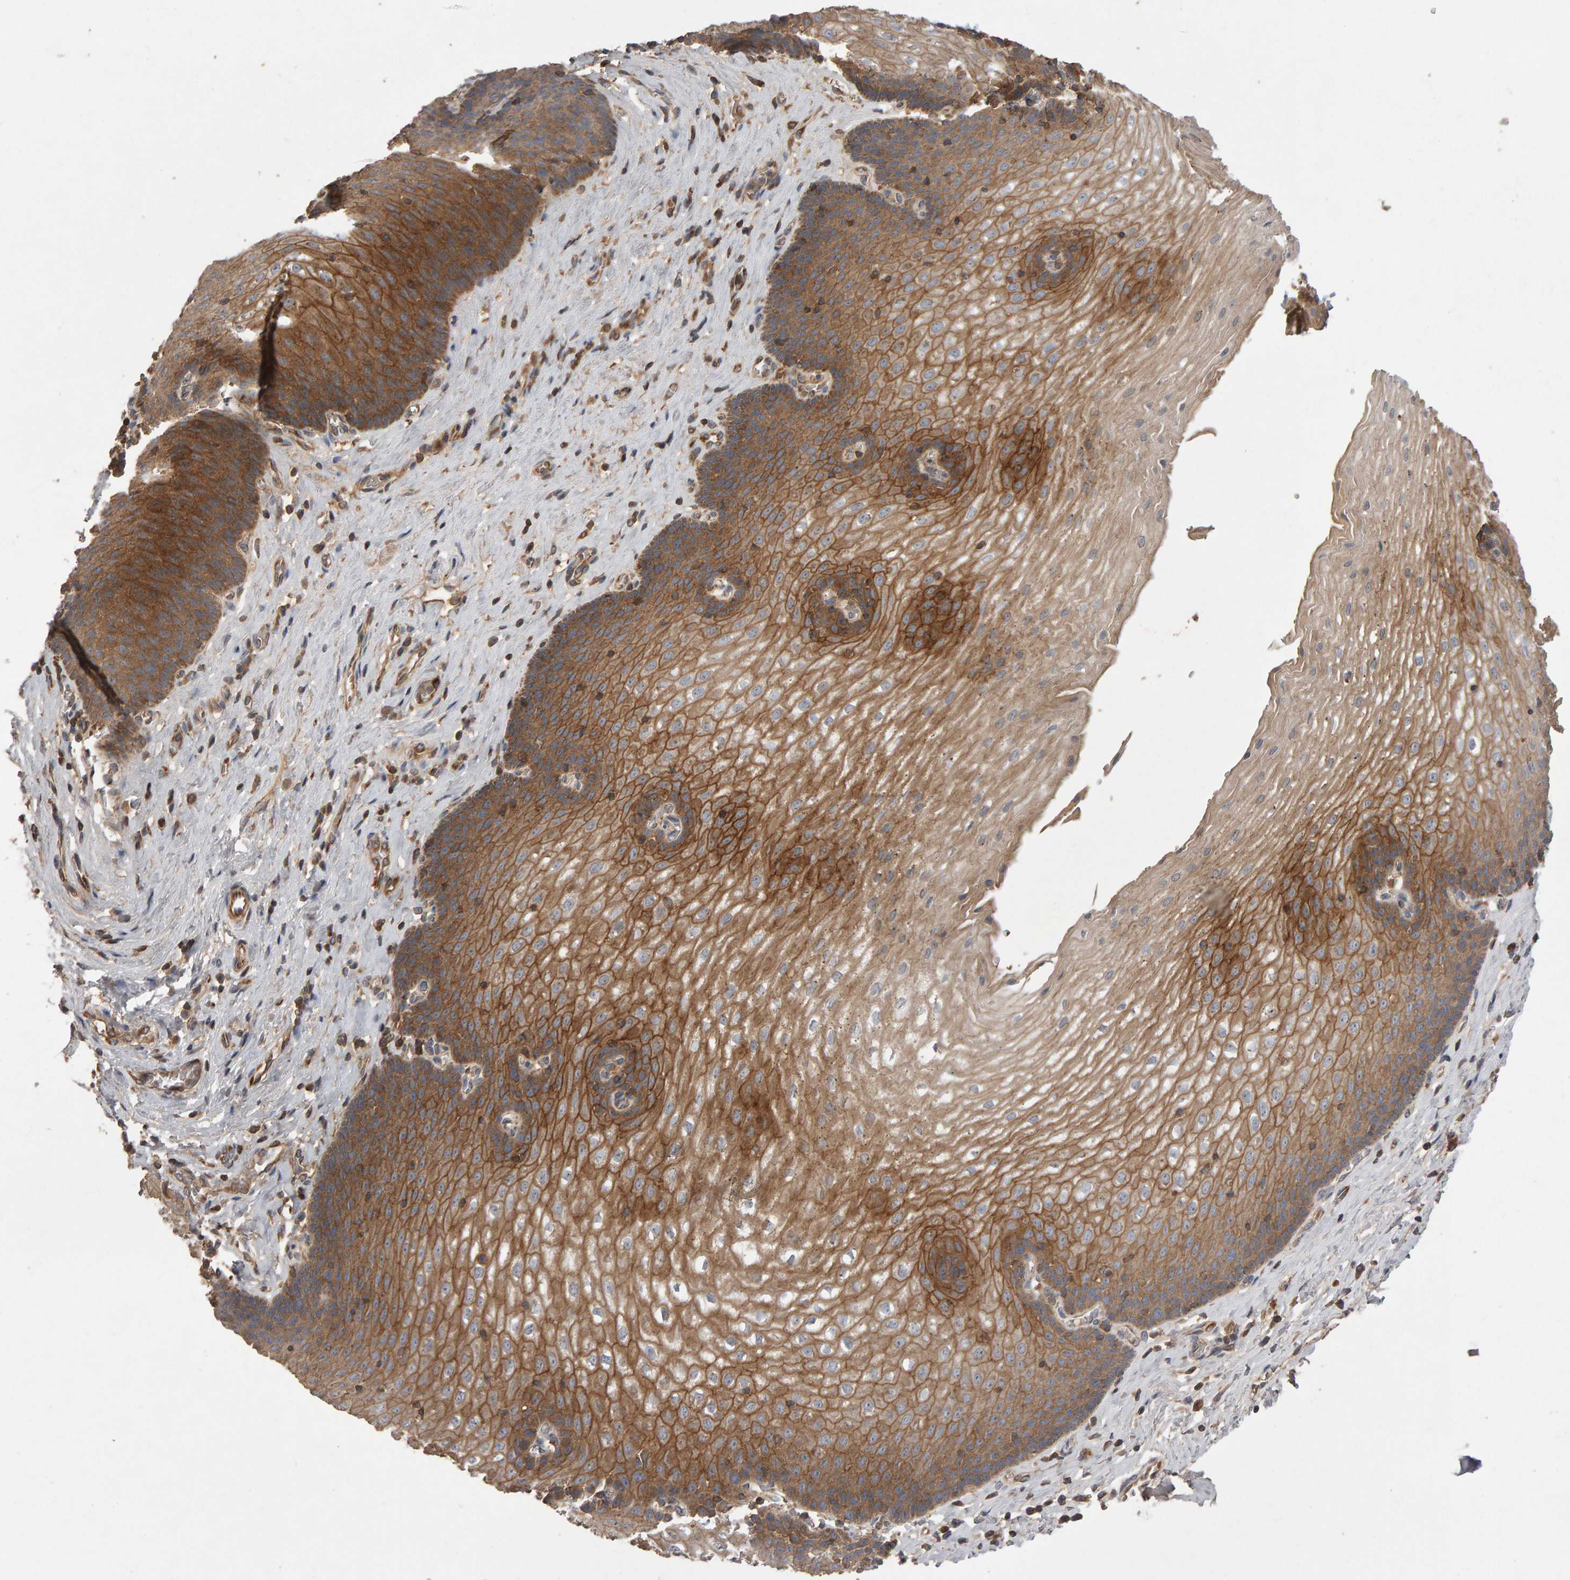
{"staining": {"intensity": "moderate", "quantity": ">75%", "location": "cytoplasmic/membranous"}, "tissue": "esophagus", "cell_type": "Squamous epithelial cells", "image_type": "normal", "snomed": [{"axis": "morphology", "description": "Normal tissue, NOS"}, {"axis": "topography", "description": "Esophagus"}], "caption": "This is a histology image of immunohistochemistry (IHC) staining of normal esophagus, which shows moderate expression in the cytoplasmic/membranous of squamous epithelial cells.", "gene": "PGS1", "patient": {"sex": "male", "age": 48}}